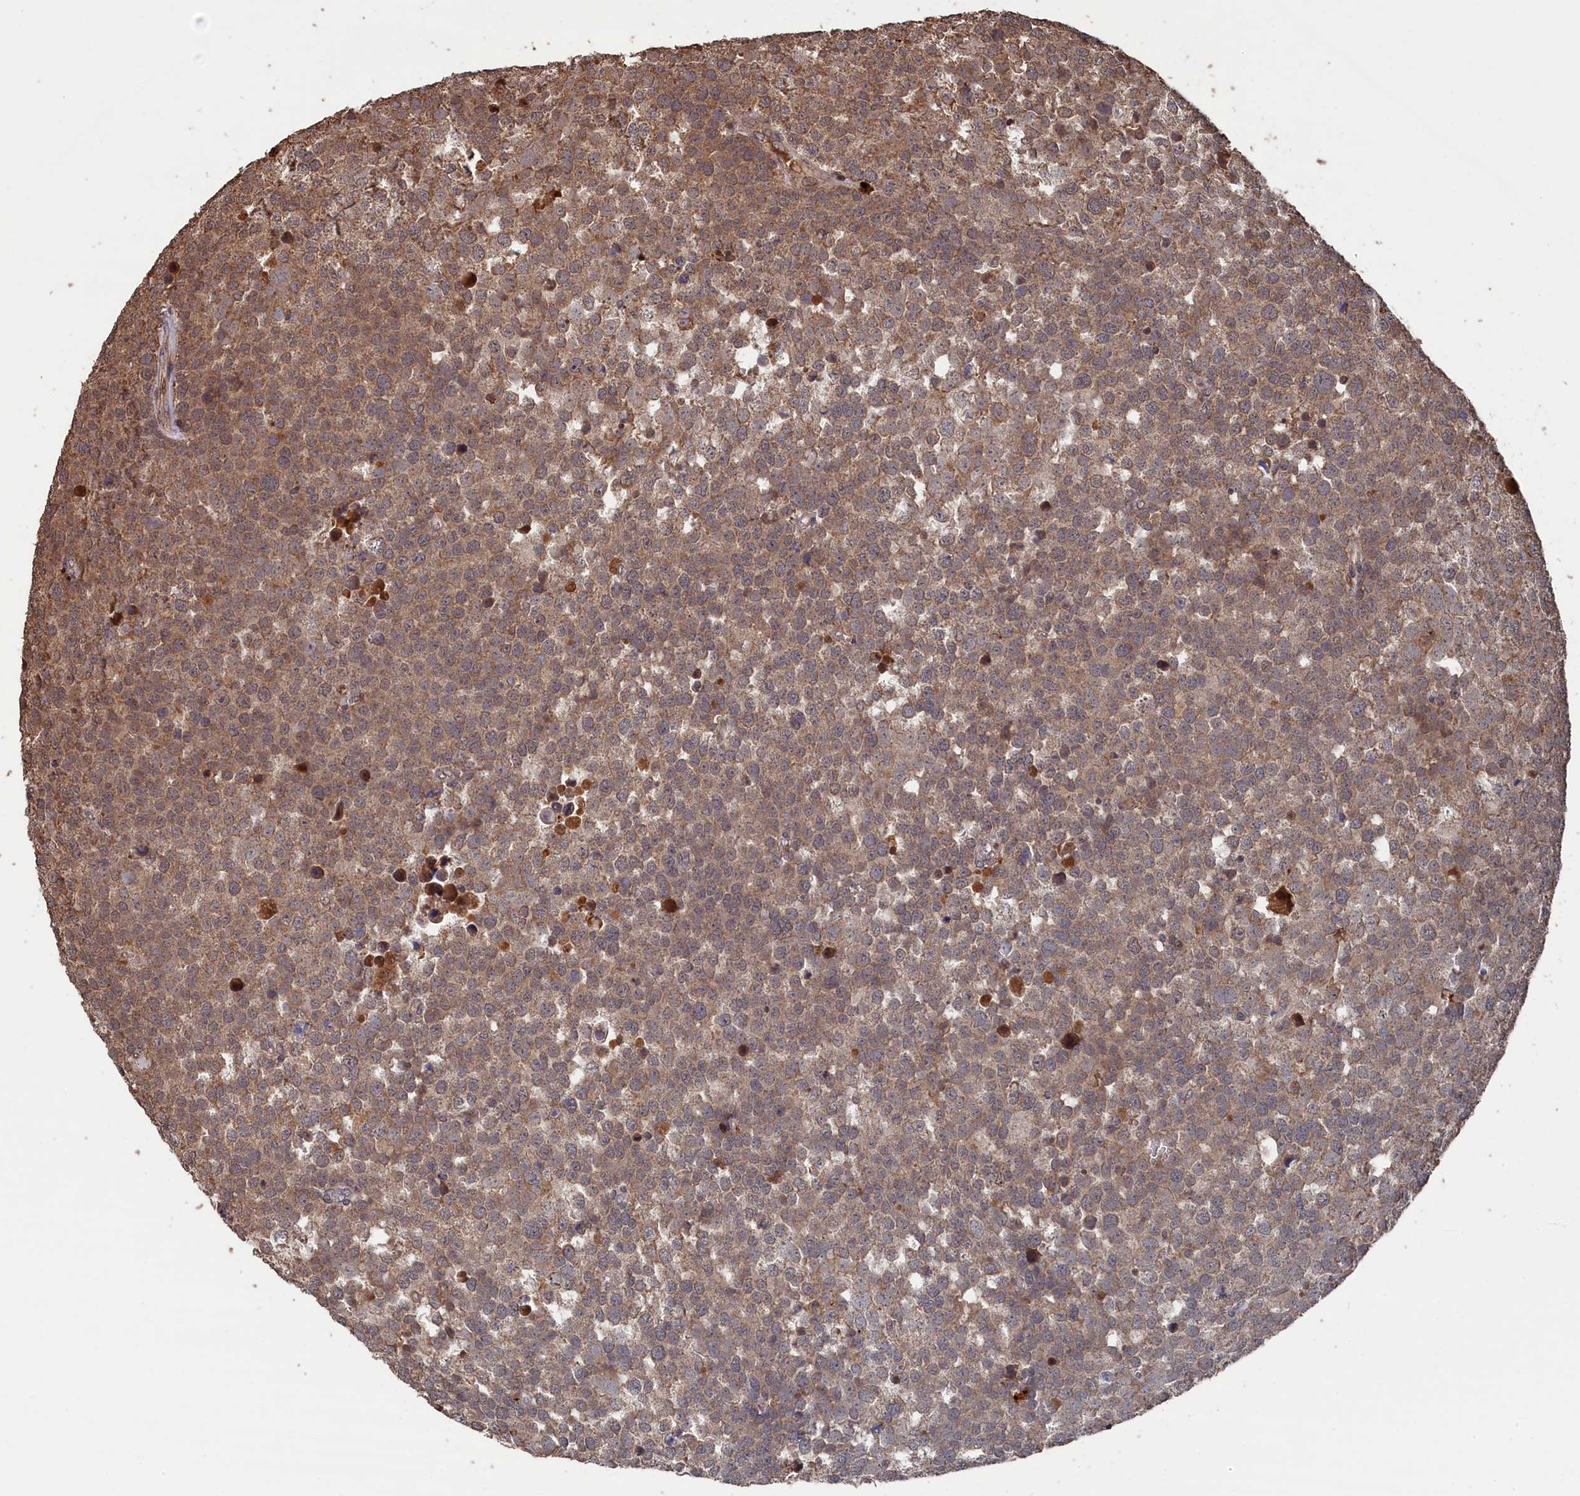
{"staining": {"intensity": "moderate", "quantity": ">75%", "location": "cytoplasmic/membranous"}, "tissue": "testis cancer", "cell_type": "Tumor cells", "image_type": "cancer", "snomed": [{"axis": "morphology", "description": "Seminoma, NOS"}, {"axis": "topography", "description": "Testis"}], "caption": "A micrograph showing moderate cytoplasmic/membranous expression in approximately >75% of tumor cells in seminoma (testis), as visualized by brown immunohistochemical staining.", "gene": "CEACAM21", "patient": {"sex": "male", "age": 71}}